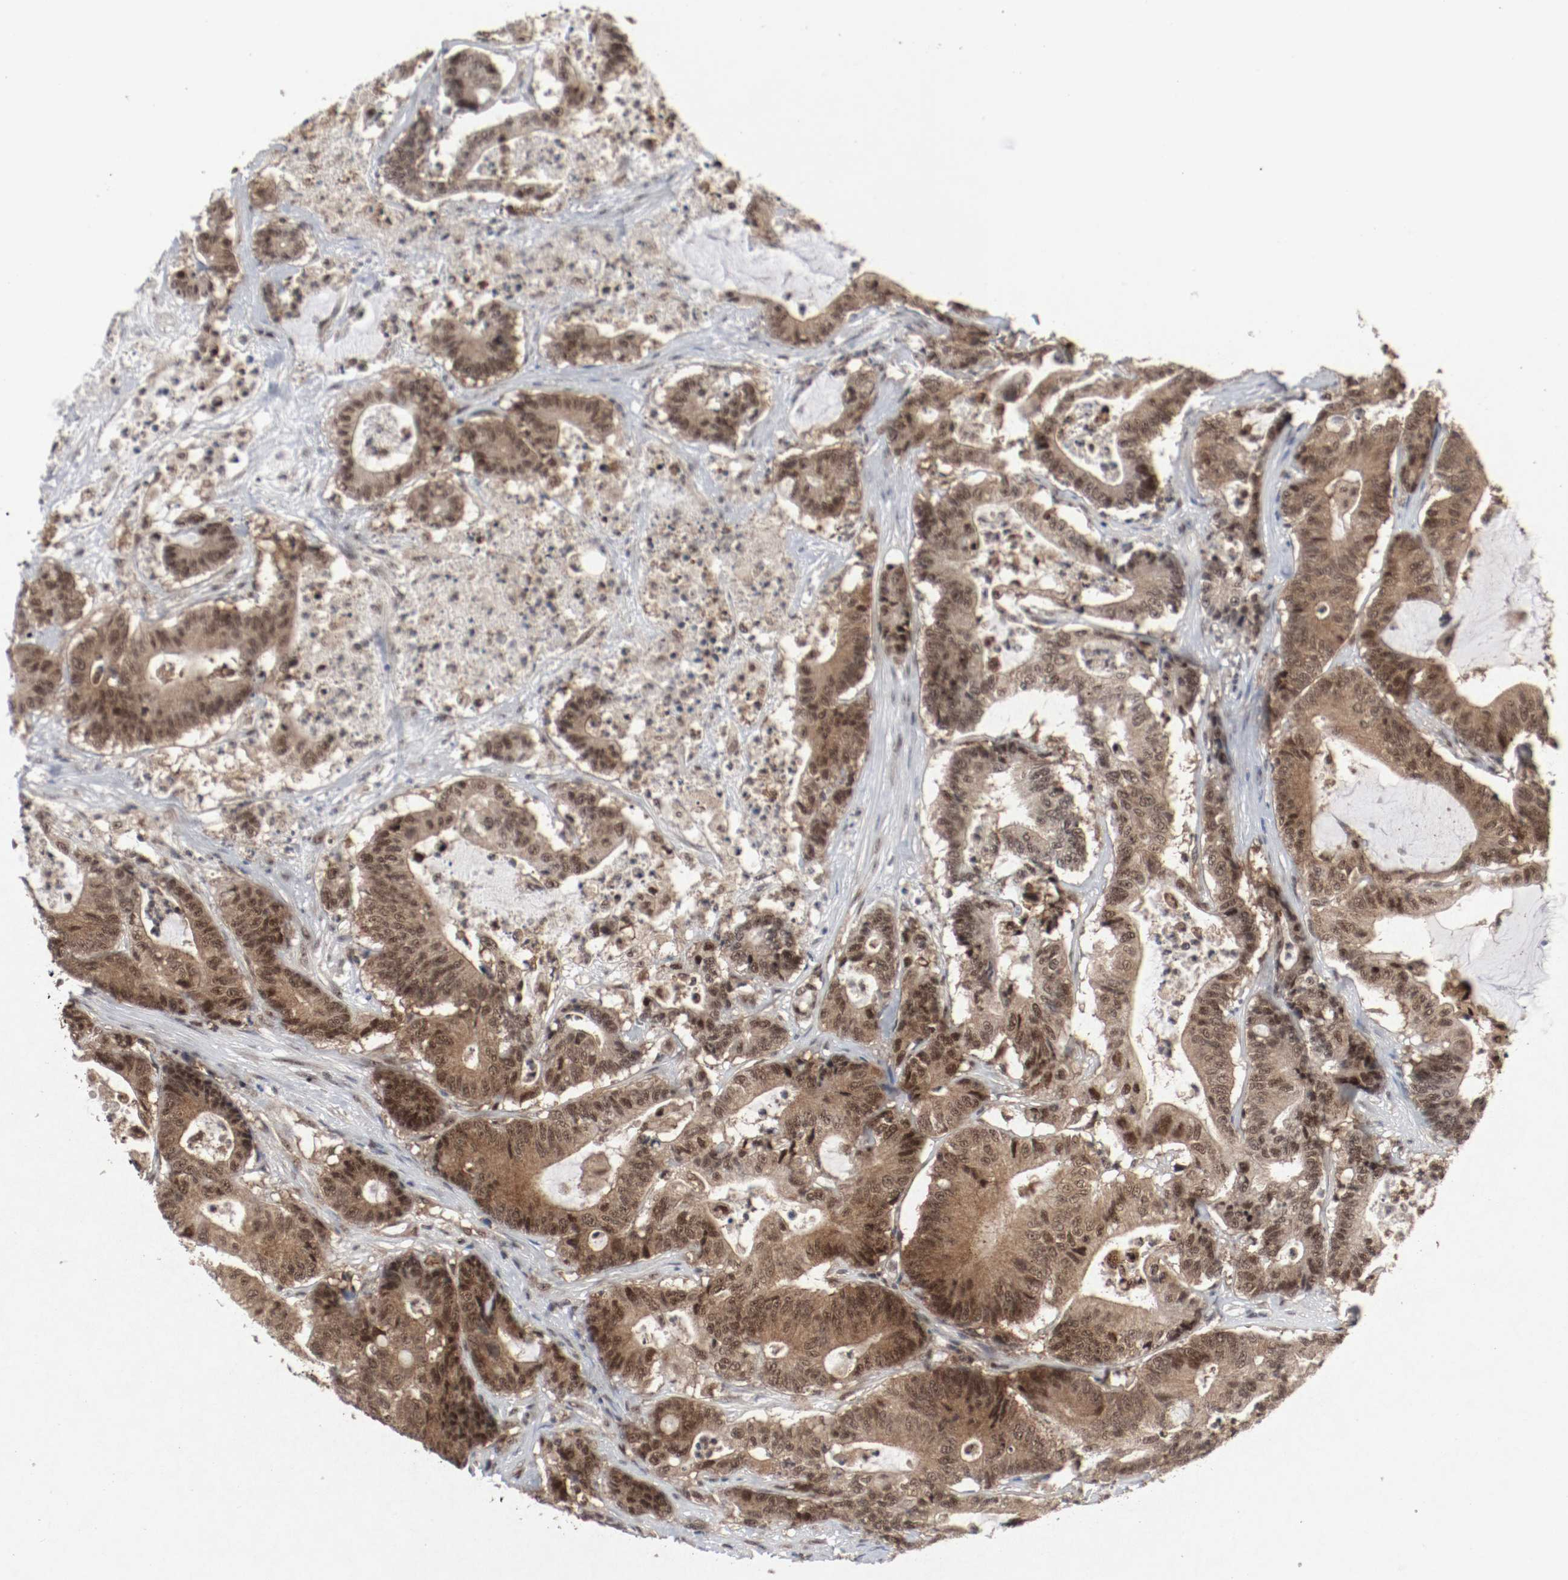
{"staining": {"intensity": "moderate", "quantity": ">75%", "location": "cytoplasmic/membranous,nuclear"}, "tissue": "colorectal cancer", "cell_type": "Tumor cells", "image_type": "cancer", "snomed": [{"axis": "morphology", "description": "Adenocarcinoma, NOS"}, {"axis": "topography", "description": "Colon"}], "caption": "Colorectal cancer stained with immunohistochemistry shows moderate cytoplasmic/membranous and nuclear staining in approximately >75% of tumor cells.", "gene": "CSNK2B", "patient": {"sex": "female", "age": 84}}